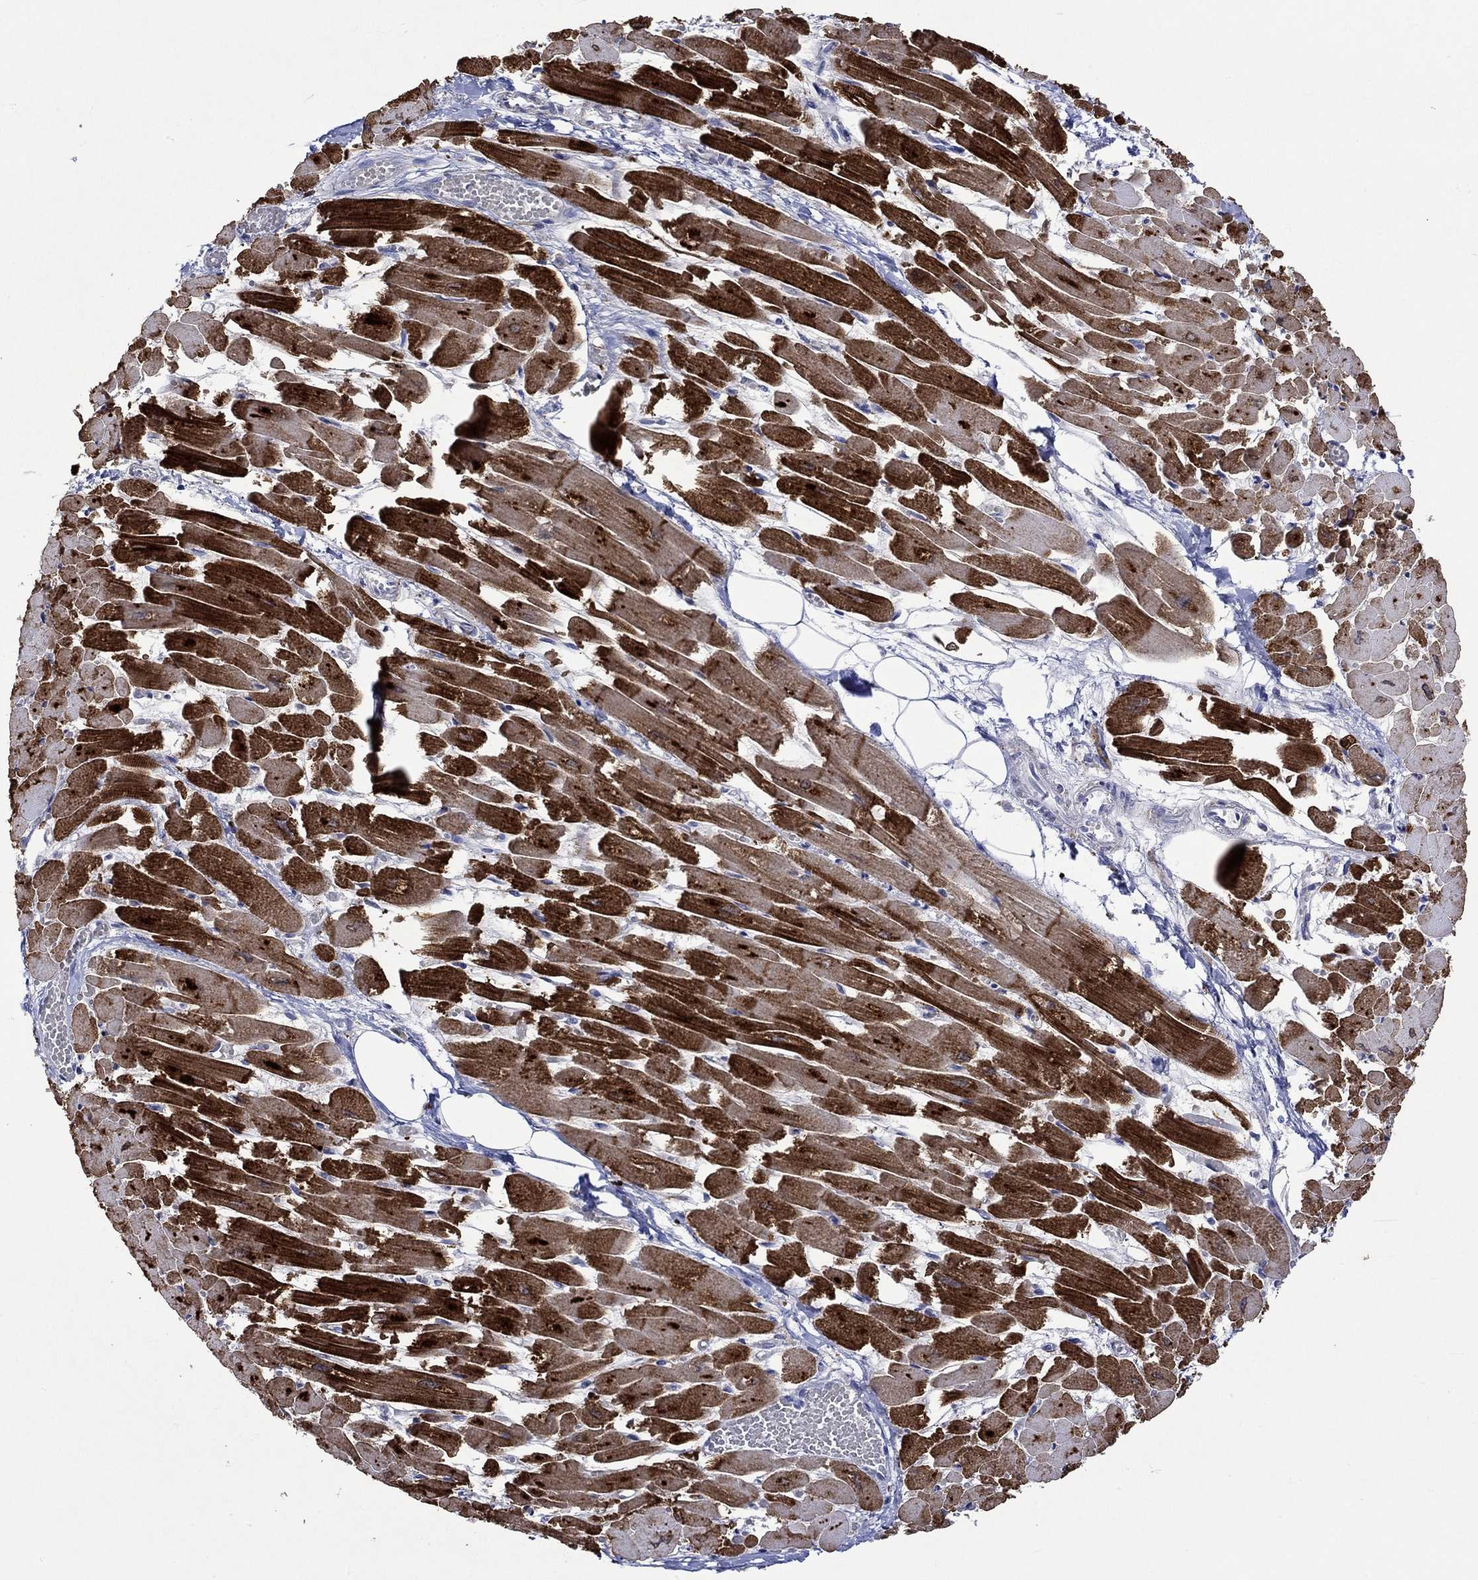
{"staining": {"intensity": "strong", "quantity": ">75%", "location": "cytoplasmic/membranous"}, "tissue": "heart muscle", "cell_type": "Cardiomyocytes", "image_type": "normal", "snomed": [{"axis": "morphology", "description": "Normal tissue, NOS"}, {"axis": "topography", "description": "Heart"}], "caption": "An immunohistochemistry (IHC) photomicrograph of normal tissue is shown. Protein staining in brown shows strong cytoplasmic/membranous positivity in heart muscle within cardiomyocytes.", "gene": "CRYAB", "patient": {"sex": "female", "age": 52}}